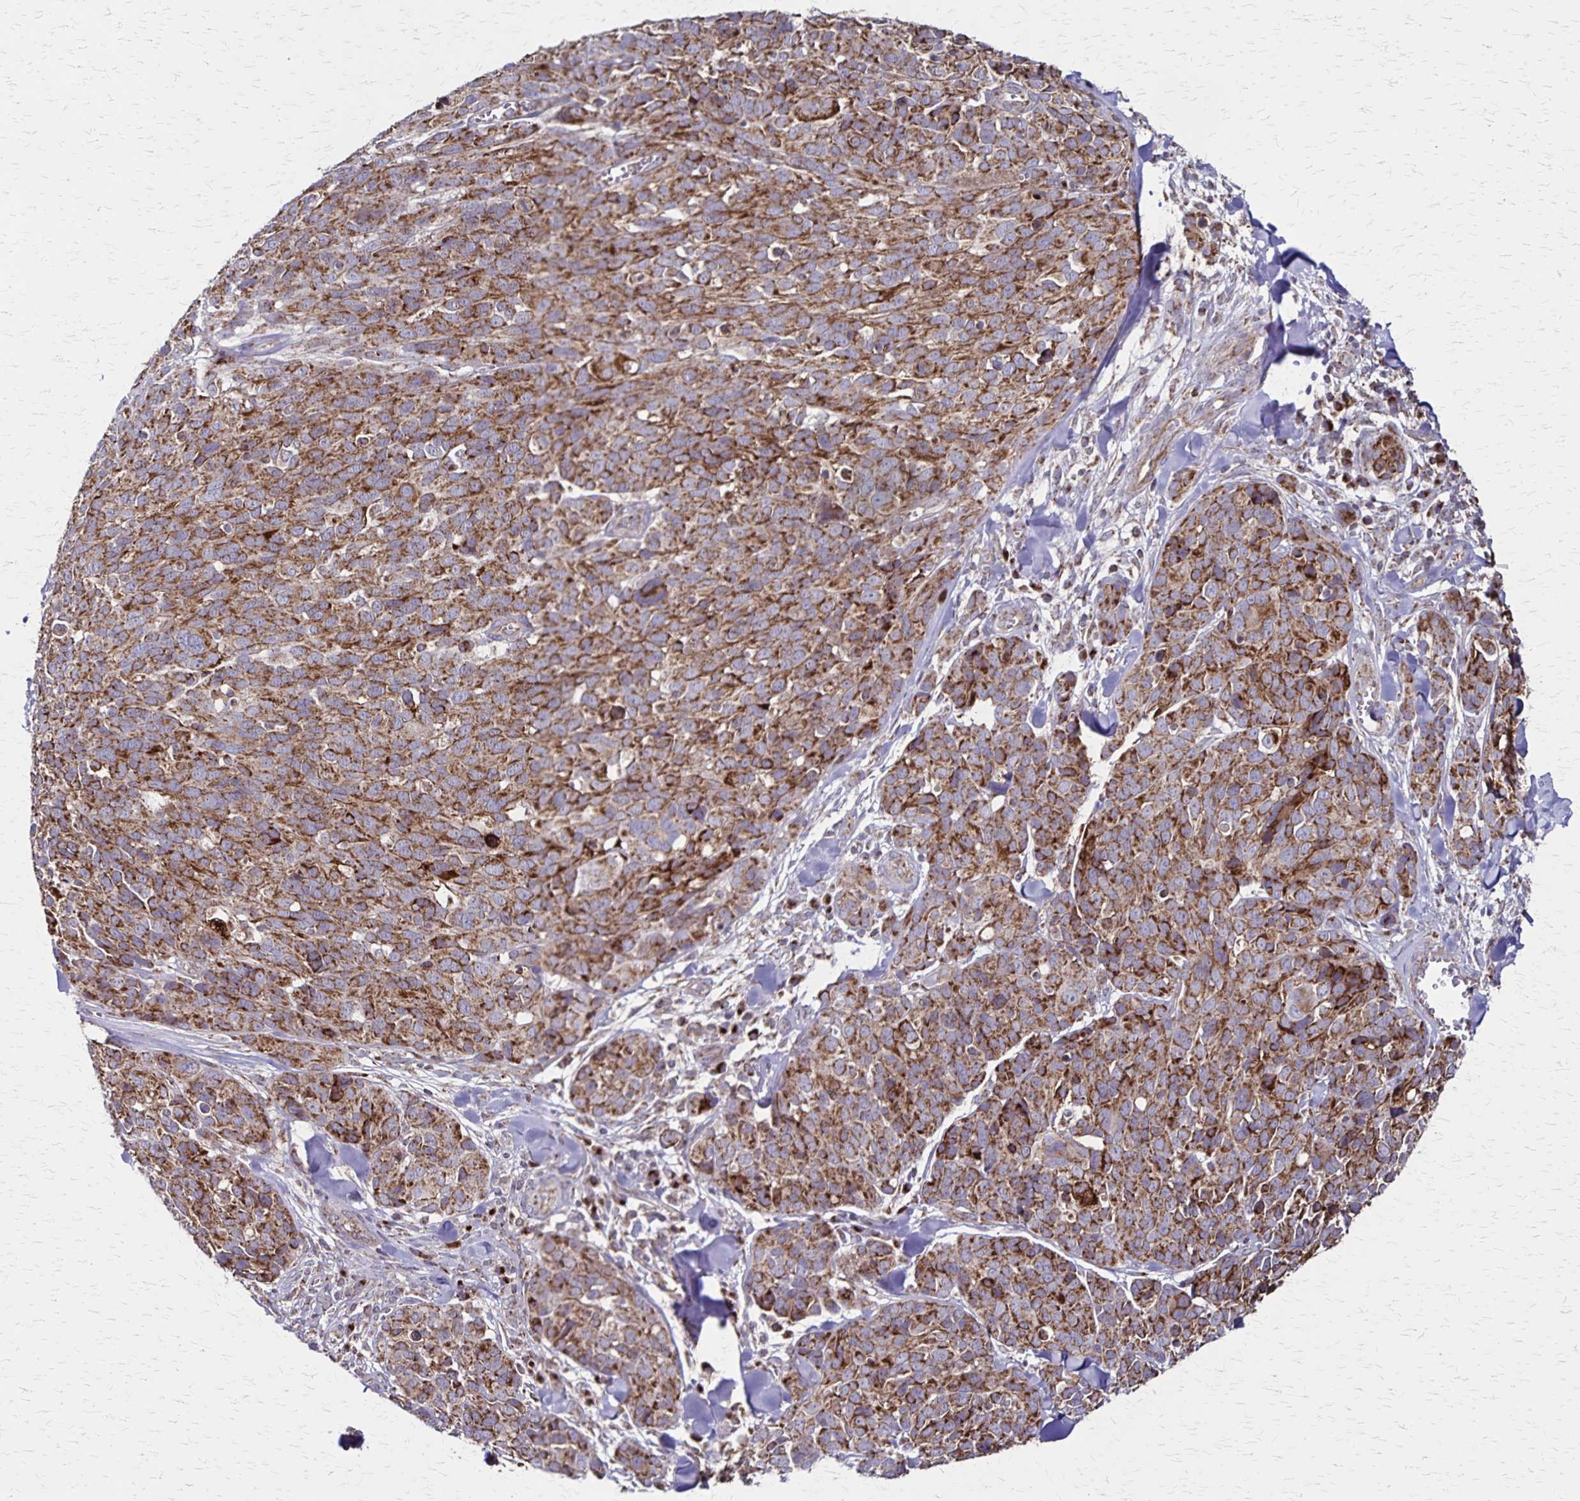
{"staining": {"intensity": "moderate", "quantity": ">75%", "location": "cytoplasmic/membranous"}, "tissue": "melanoma", "cell_type": "Tumor cells", "image_type": "cancer", "snomed": [{"axis": "morphology", "description": "Malignant melanoma, NOS"}, {"axis": "topography", "description": "Skin"}], "caption": "Immunohistochemistry (IHC) micrograph of malignant melanoma stained for a protein (brown), which displays medium levels of moderate cytoplasmic/membranous expression in about >75% of tumor cells.", "gene": "NFS1", "patient": {"sex": "male", "age": 51}}